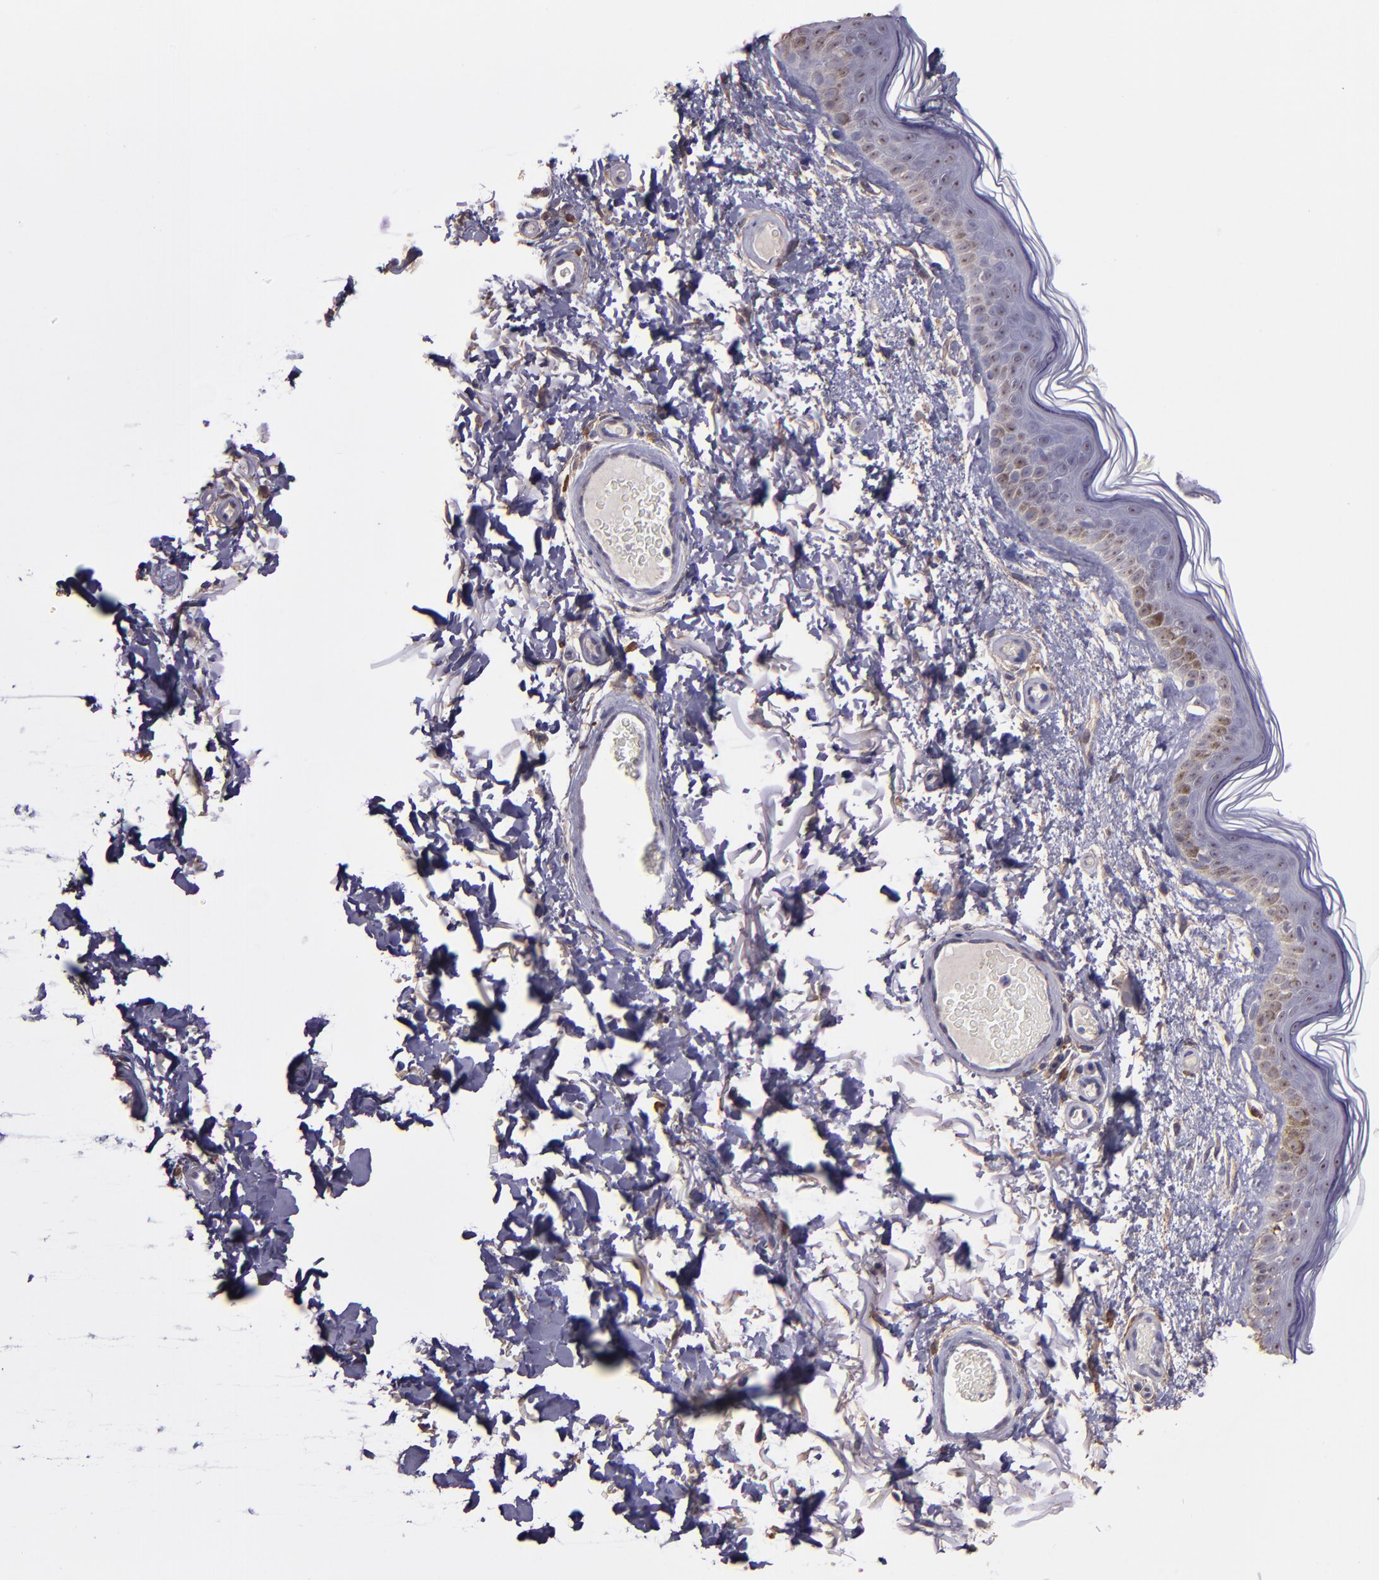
{"staining": {"intensity": "negative", "quantity": "none", "location": "none"}, "tissue": "skin", "cell_type": "Fibroblasts", "image_type": "normal", "snomed": [{"axis": "morphology", "description": "Normal tissue, NOS"}, {"axis": "topography", "description": "Skin"}], "caption": "The immunohistochemistry (IHC) micrograph has no significant positivity in fibroblasts of skin. (Stains: DAB immunohistochemistry with hematoxylin counter stain, Microscopy: brightfield microscopy at high magnification).", "gene": "PAPPA", "patient": {"sex": "male", "age": 63}}